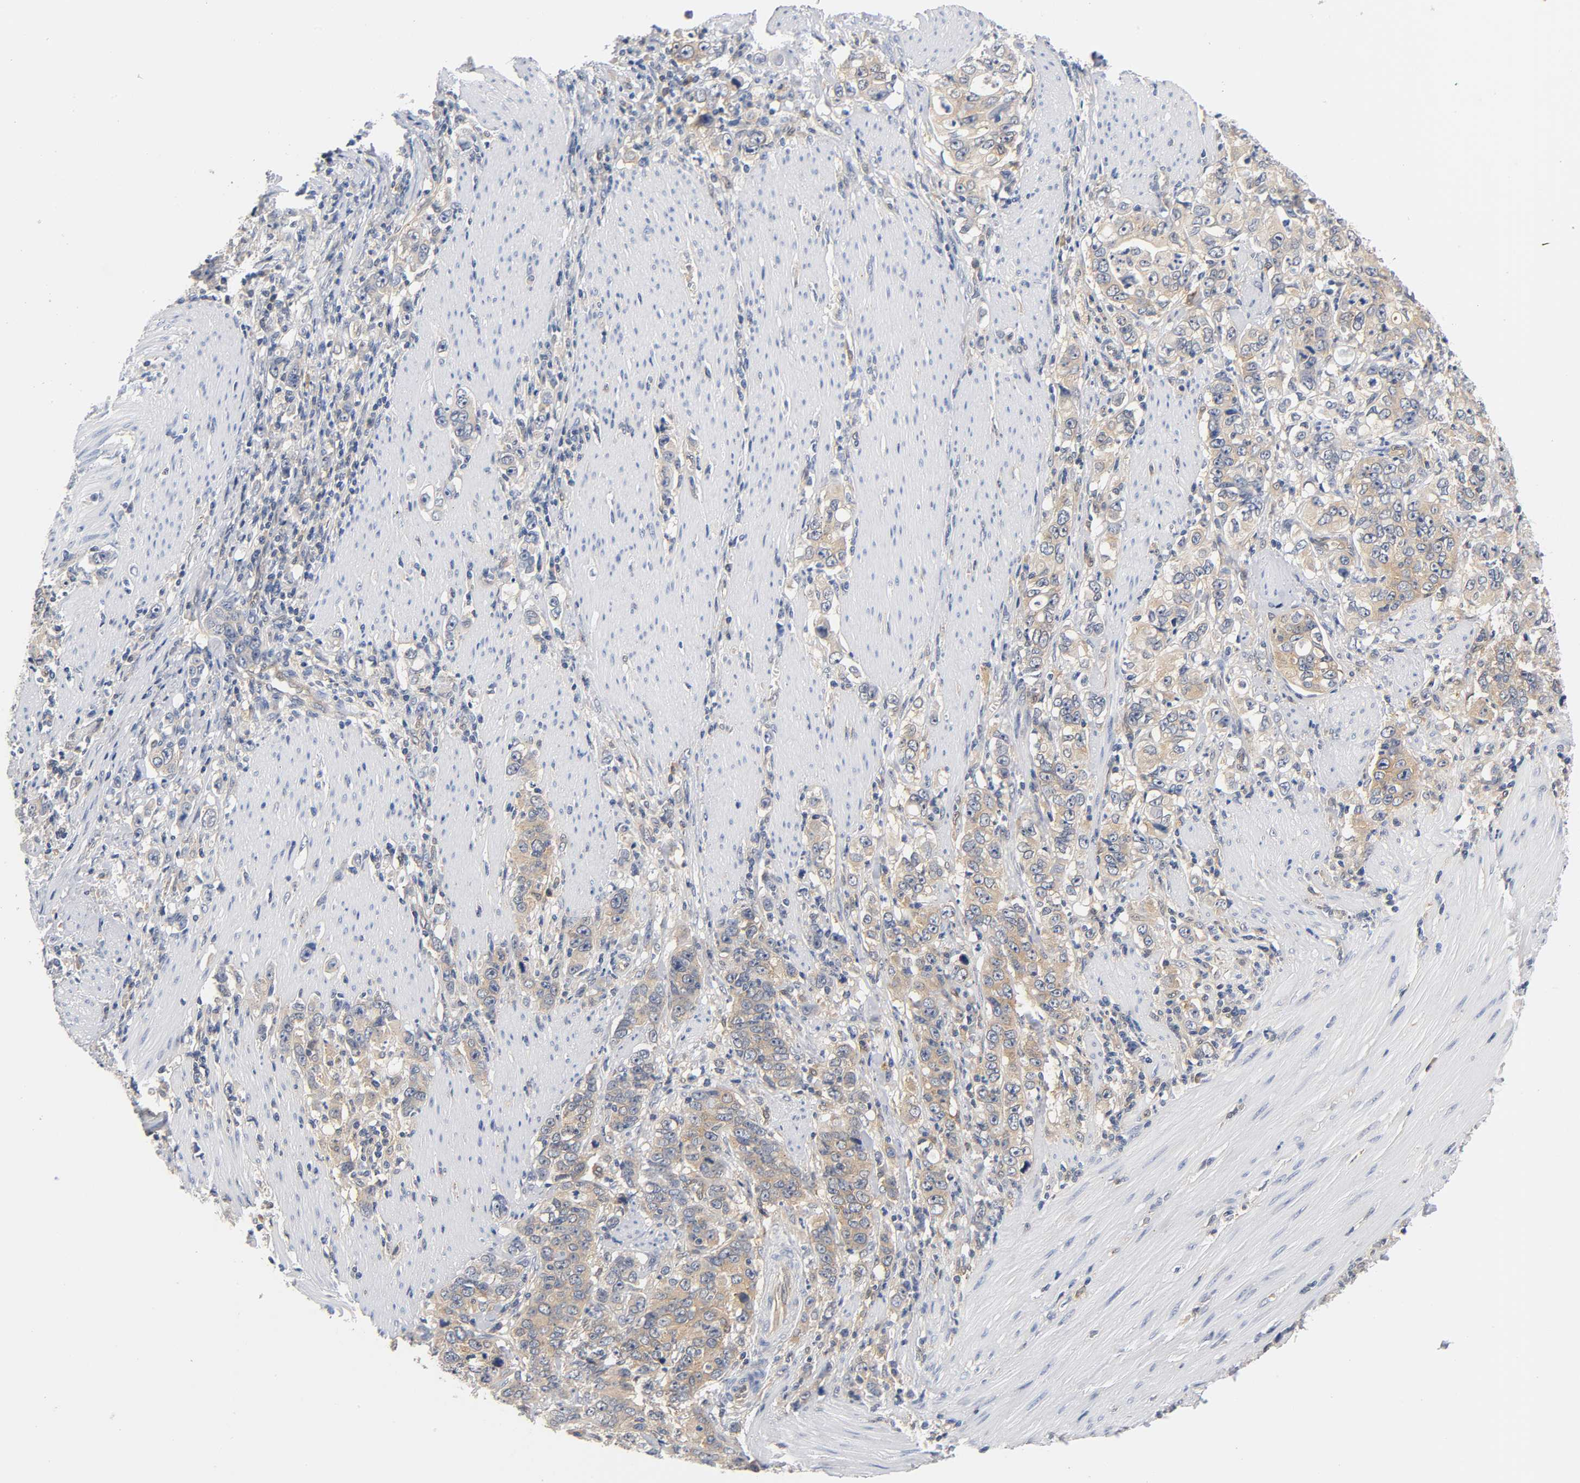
{"staining": {"intensity": "moderate", "quantity": "25%-75%", "location": "cytoplasmic/membranous"}, "tissue": "stomach cancer", "cell_type": "Tumor cells", "image_type": "cancer", "snomed": [{"axis": "morphology", "description": "Adenocarcinoma, NOS"}, {"axis": "topography", "description": "Stomach, lower"}], "caption": "An image of stomach cancer (adenocarcinoma) stained for a protein reveals moderate cytoplasmic/membranous brown staining in tumor cells. Using DAB (brown) and hematoxylin (blue) stains, captured at high magnification using brightfield microscopy.", "gene": "FYN", "patient": {"sex": "female", "age": 72}}